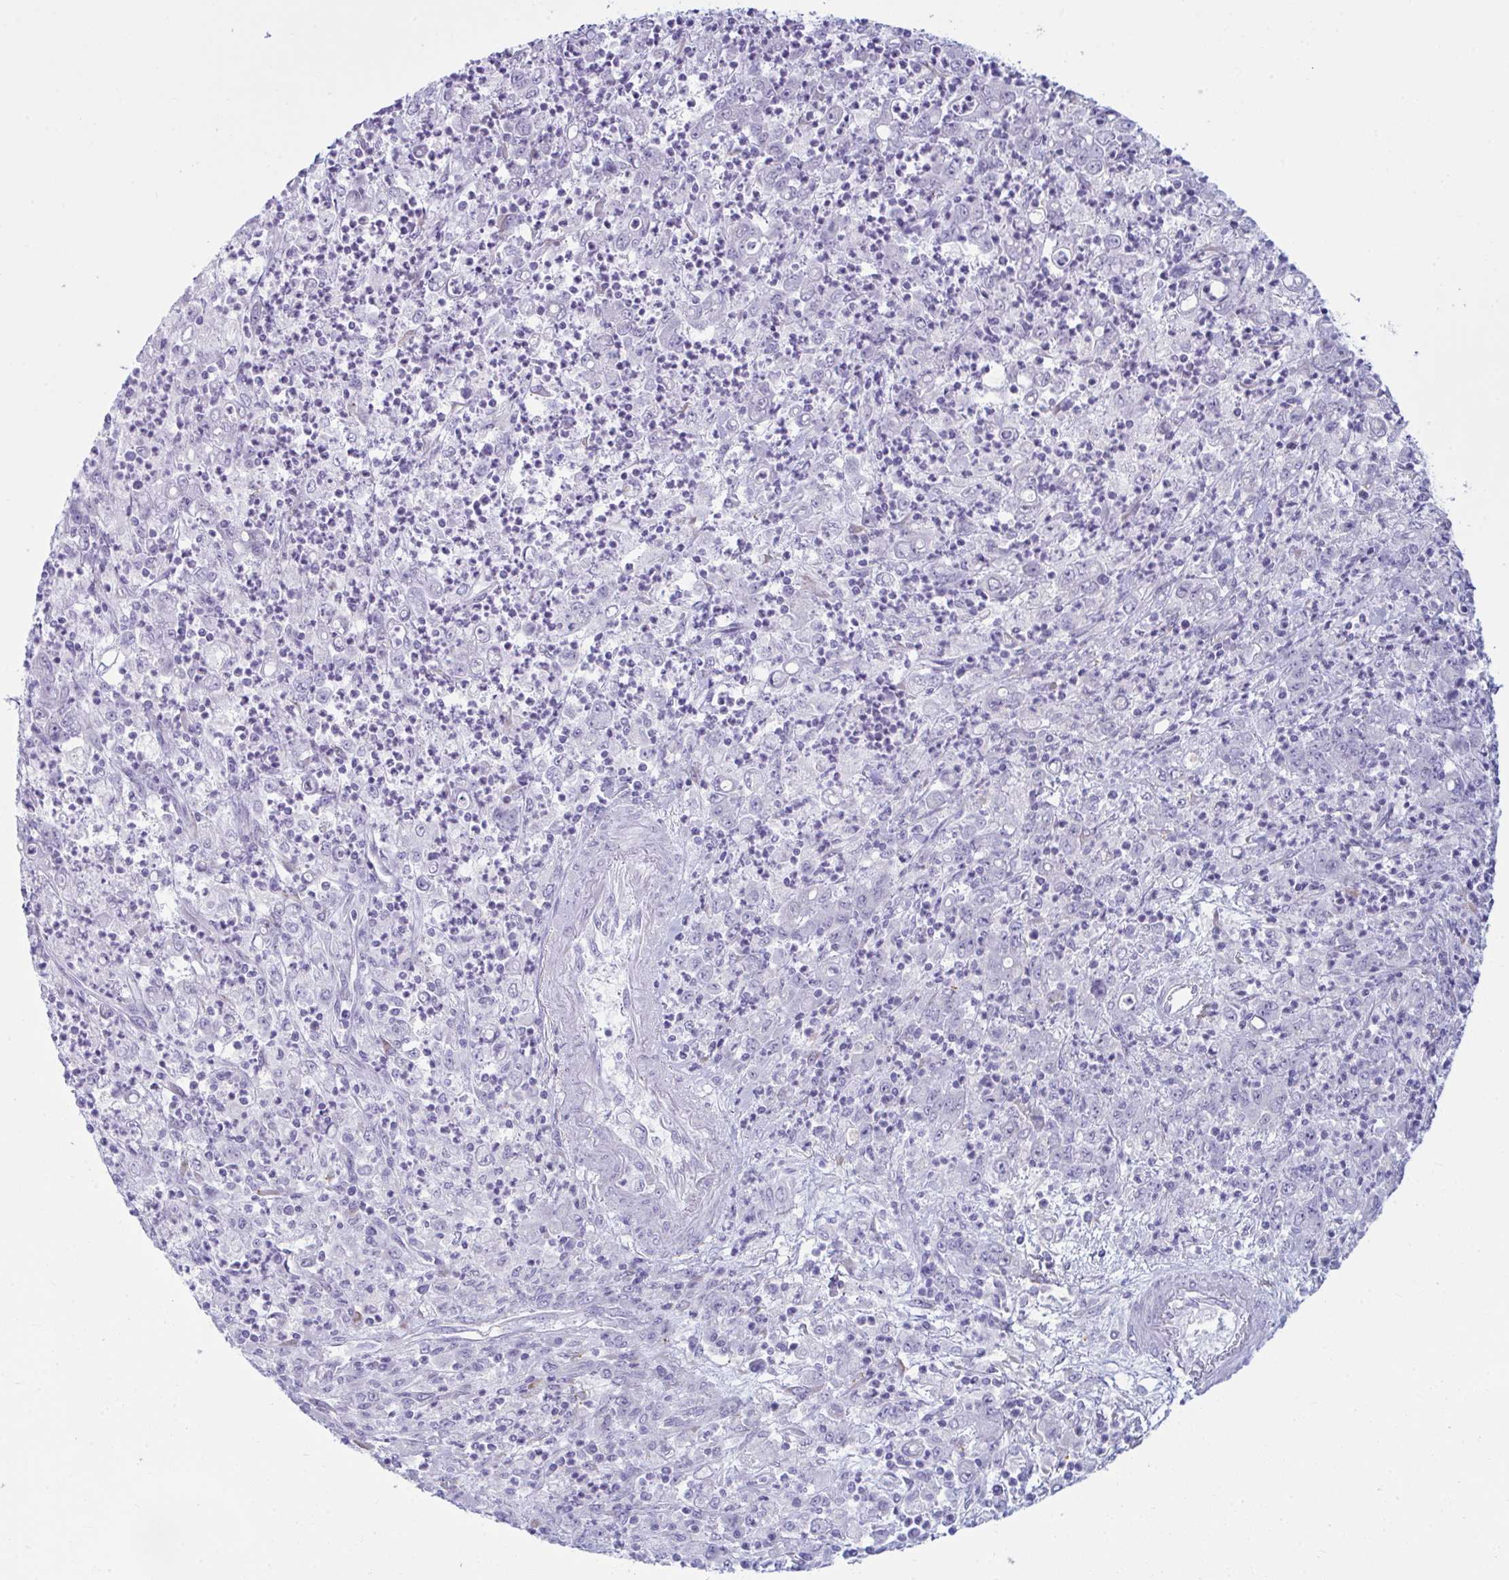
{"staining": {"intensity": "negative", "quantity": "none", "location": "none"}, "tissue": "stomach cancer", "cell_type": "Tumor cells", "image_type": "cancer", "snomed": [{"axis": "morphology", "description": "Adenocarcinoma, NOS"}, {"axis": "topography", "description": "Stomach, lower"}], "caption": "This is an immunohistochemistry (IHC) image of human stomach cancer (adenocarcinoma). There is no staining in tumor cells.", "gene": "BBS1", "patient": {"sex": "female", "age": 71}}